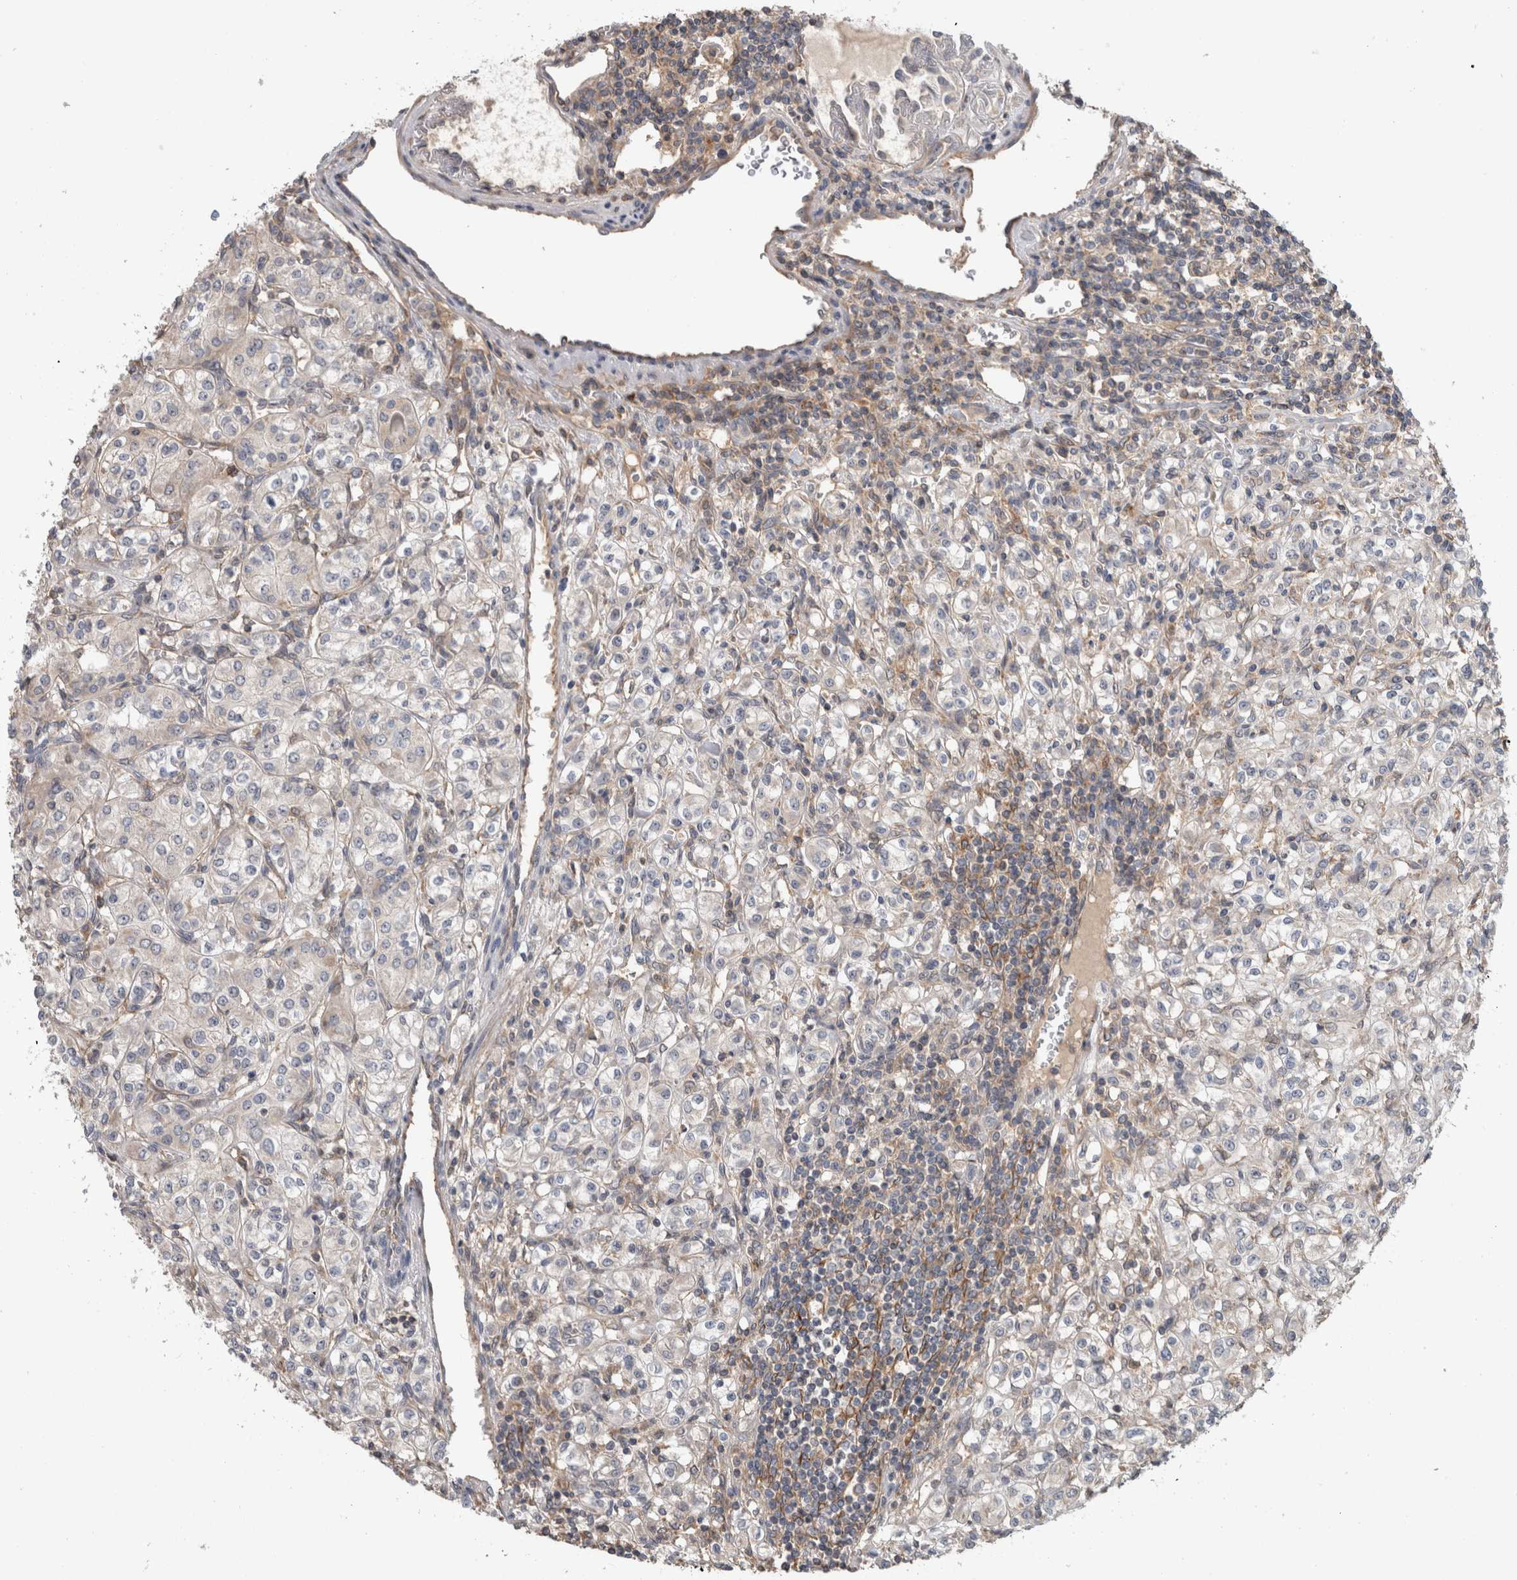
{"staining": {"intensity": "negative", "quantity": "none", "location": "none"}, "tissue": "renal cancer", "cell_type": "Tumor cells", "image_type": "cancer", "snomed": [{"axis": "morphology", "description": "Adenocarcinoma, NOS"}, {"axis": "topography", "description": "Kidney"}], "caption": "This is an immunohistochemistry image of human renal cancer. There is no expression in tumor cells.", "gene": "TARBP1", "patient": {"sex": "male", "age": 77}}